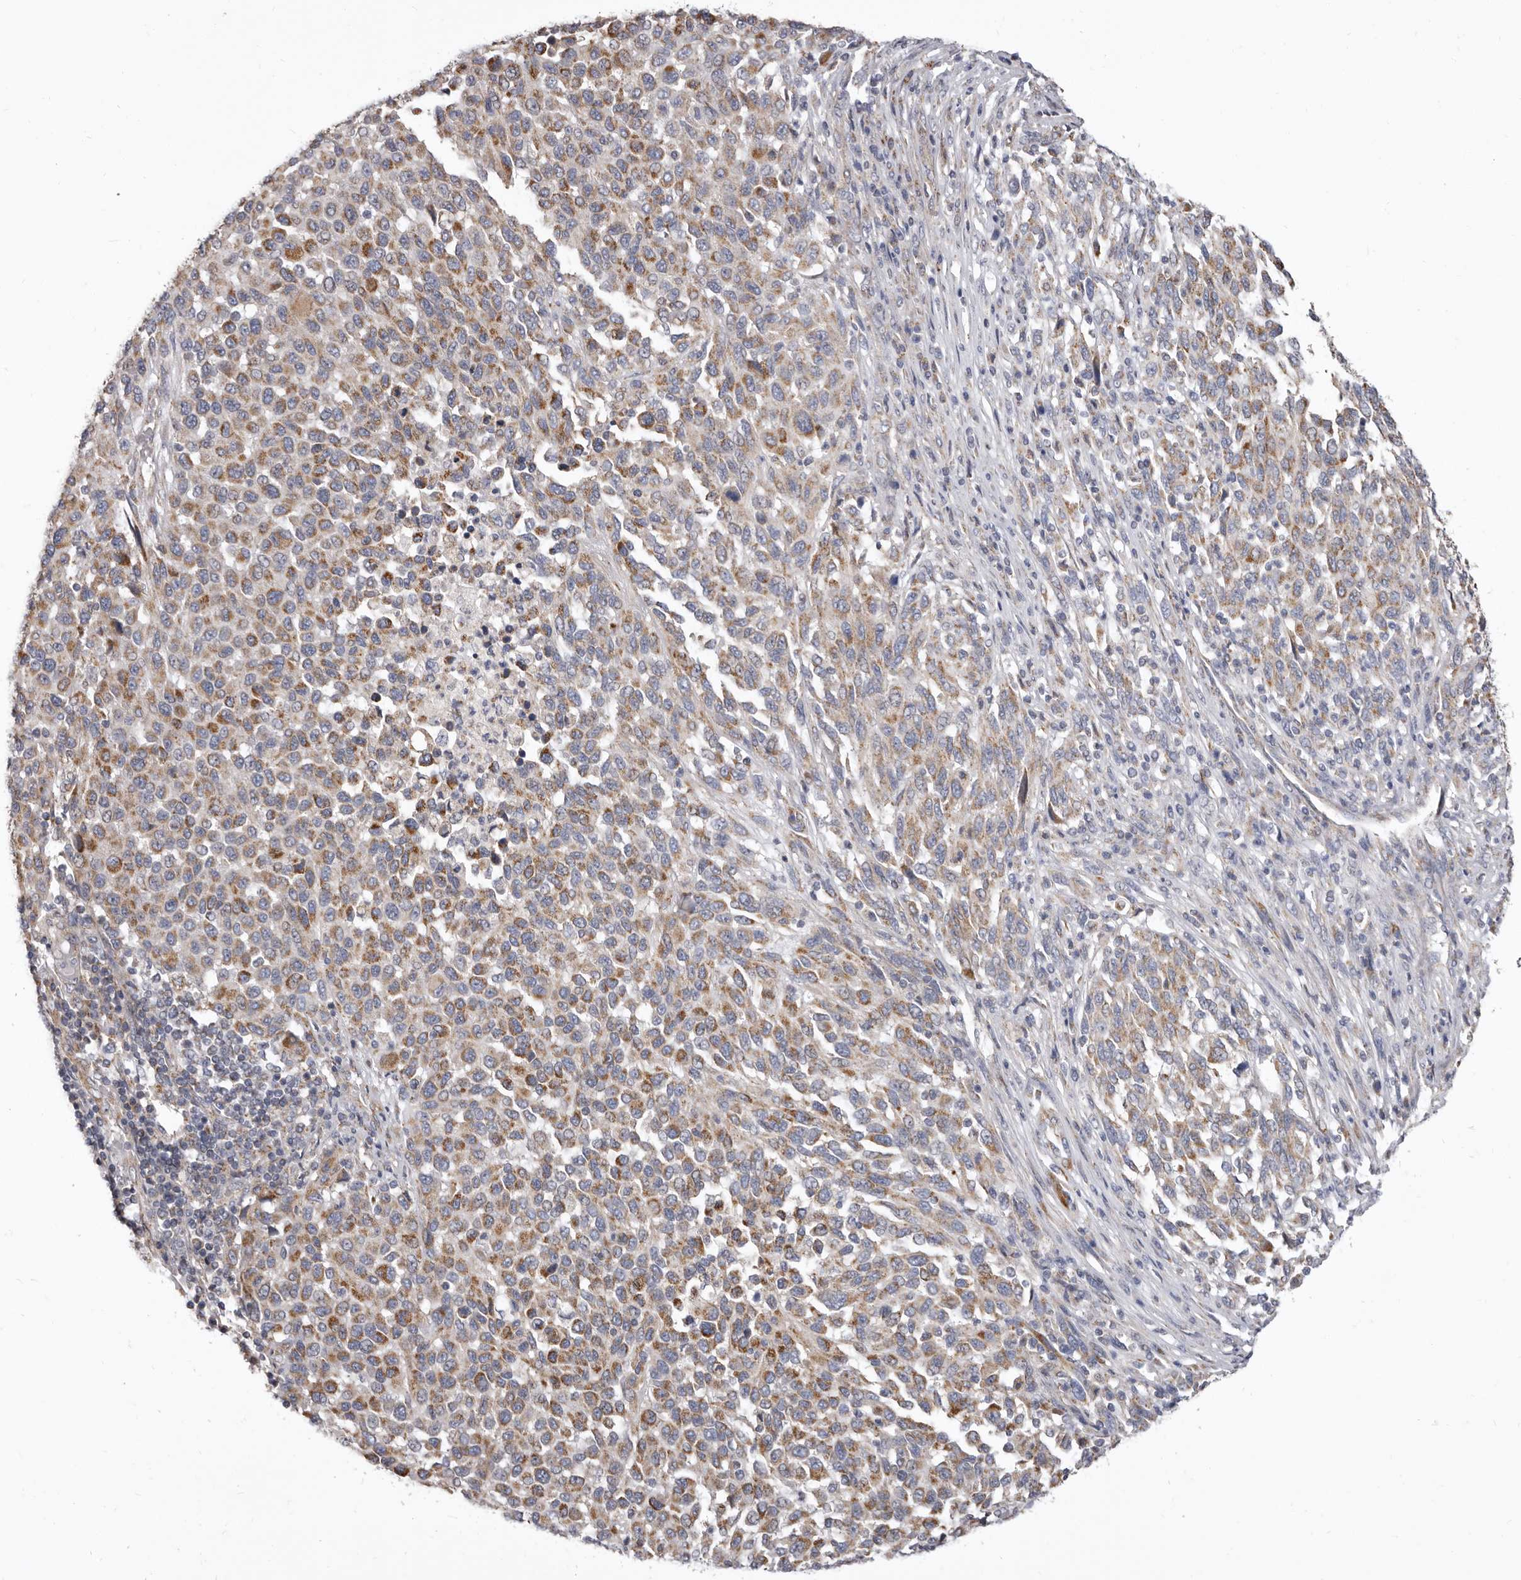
{"staining": {"intensity": "moderate", "quantity": ">75%", "location": "cytoplasmic/membranous"}, "tissue": "melanoma", "cell_type": "Tumor cells", "image_type": "cancer", "snomed": [{"axis": "morphology", "description": "Malignant melanoma, Metastatic site"}, {"axis": "topography", "description": "Lymph node"}], "caption": "High-power microscopy captured an IHC image of malignant melanoma (metastatic site), revealing moderate cytoplasmic/membranous staining in about >75% of tumor cells.", "gene": "FMO2", "patient": {"sex": "male", "age": 61}}